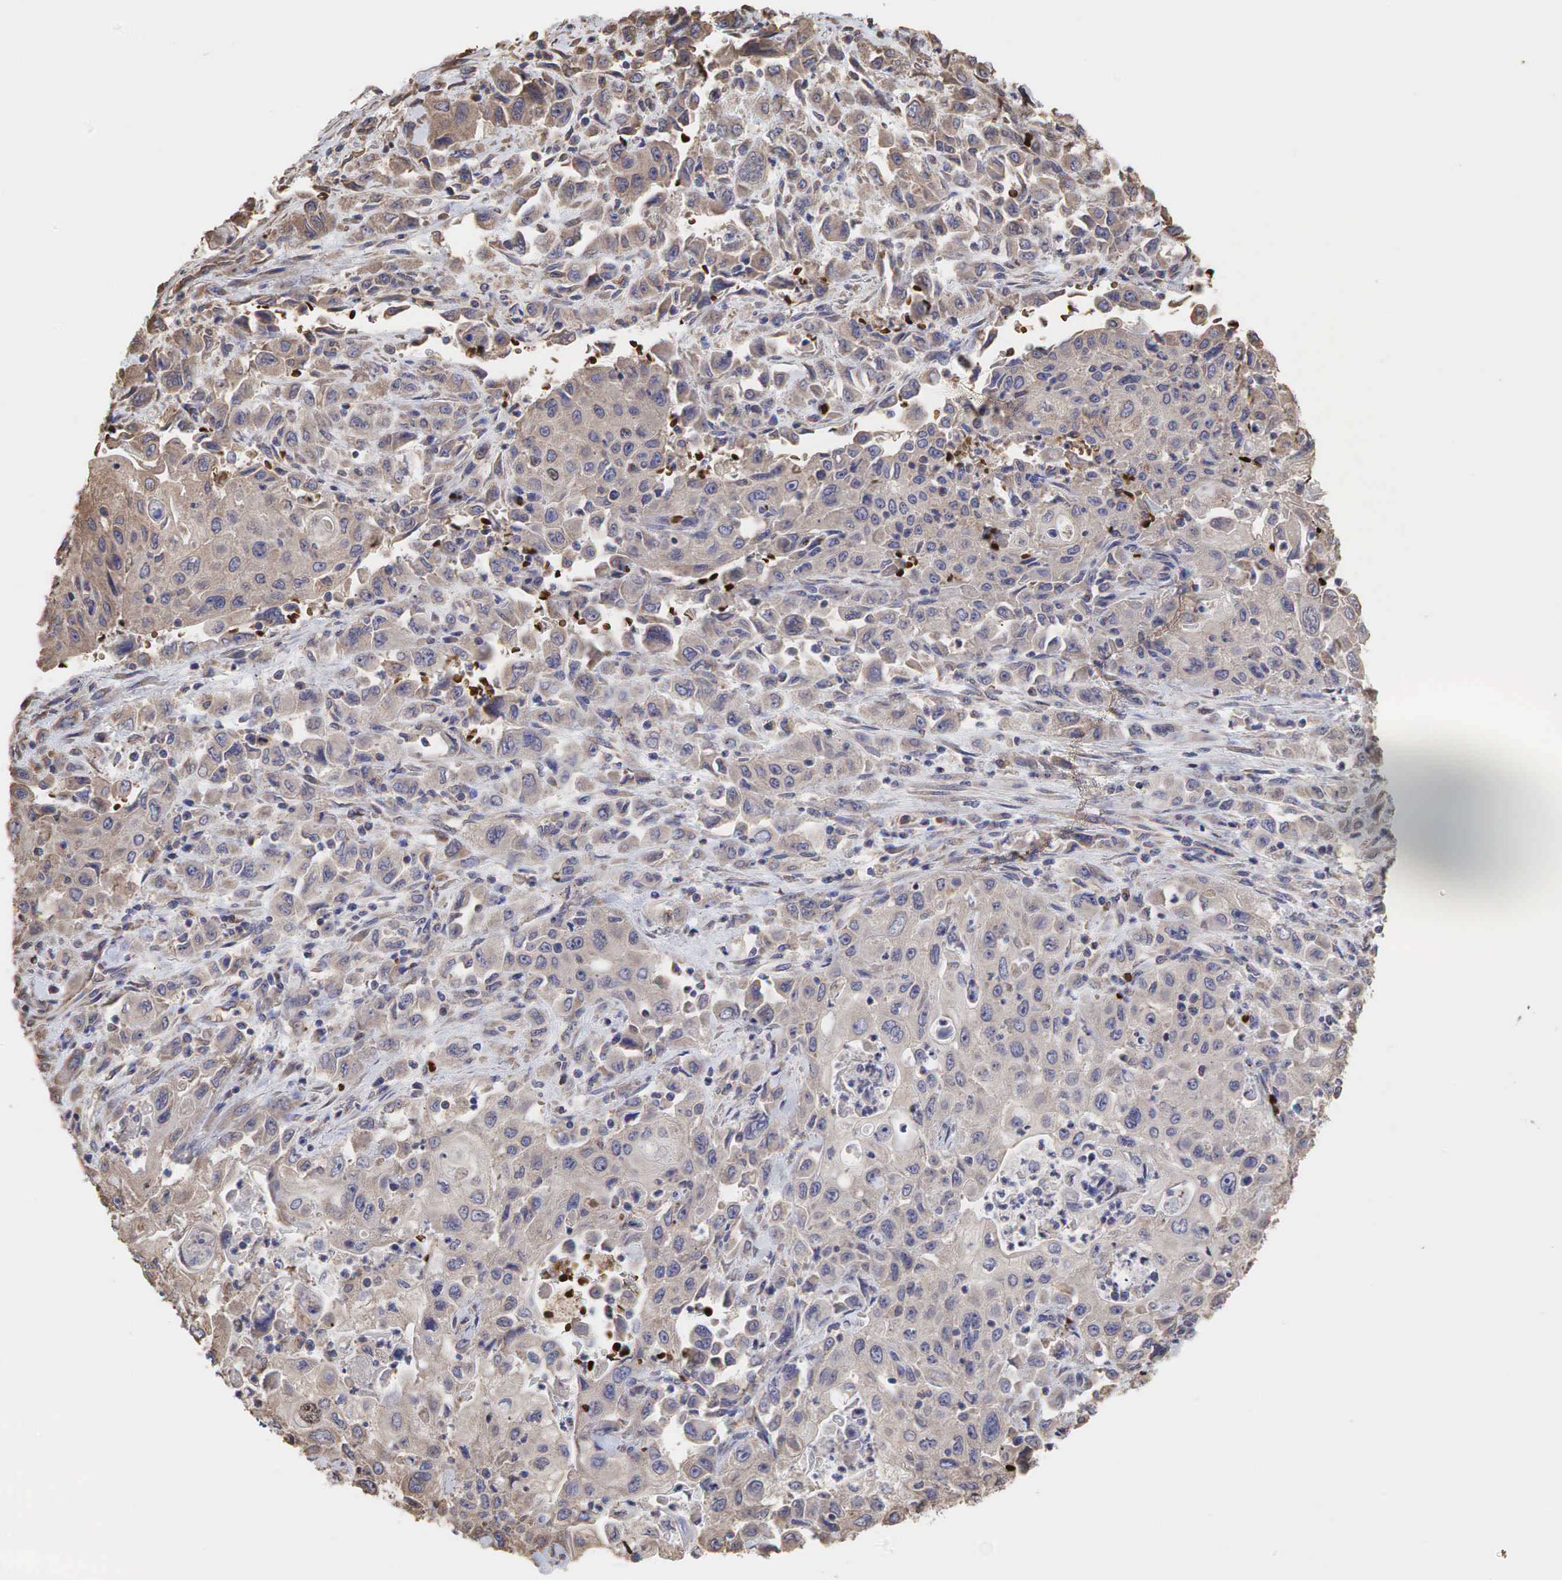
{"staining": {"intensity": "weak", "quantity": ">75%", "location": "cytoplasmic/membranous"}, "tissue": "pancreatic cancer", "cell_type": "Tumor cells", "image_type": "cancer", "snomed": [{"axis": "morphology", "description": "Adenocarcinoma, NOS"}, {"axis": "topography", "description": "Pancreas"}], "caption": "An image of human pancreatic adenocarcinoma stained for a protein exhibits weak cytoplasmic/membranous brown staining in tumor cells. Nuclei are stained in blue.", "gene": "PABPC5", "patient": {"sex": "male", "age": 70}}